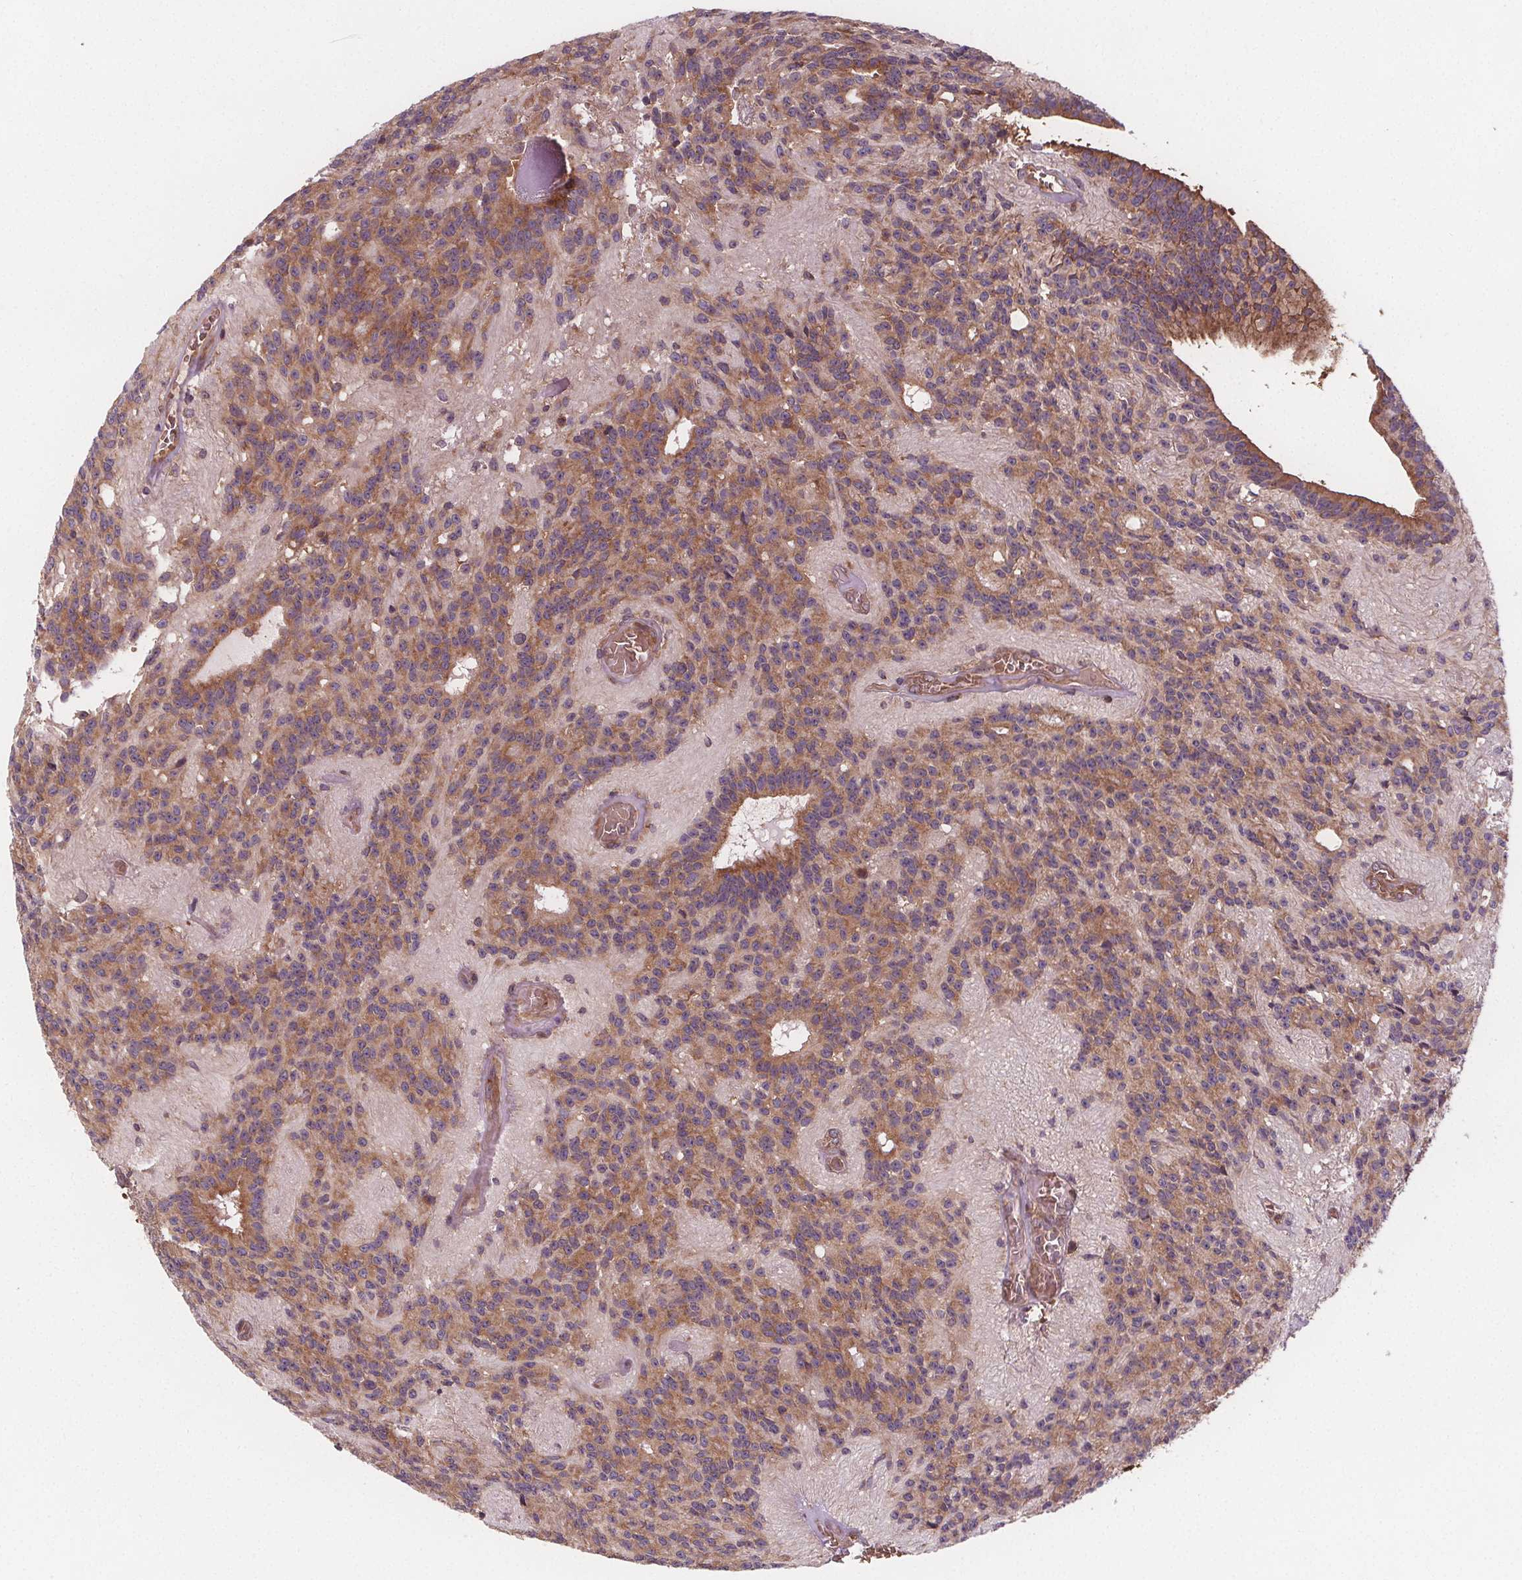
{"staining": {"intensity": "moderate", "quantity": ">75%", "location": "cytoplasmic/membranous"}, "tissue": "glioma", "cell_type": "Tumor cells", "image_type": "cancer", "snomed": [{"axis": "morphology", "description": "Glioma, malignant, Low grade"}, {"axis": "topography", "description": "Brain"}], "caption": "About >75% of tumor cells in human glioma reveal moderate cytoplasmic/membranous protein staining as visualized by brown immunohistochemical staining.", "gene": "EIF3D", "patient": {"sex": "male", "age": 31}}